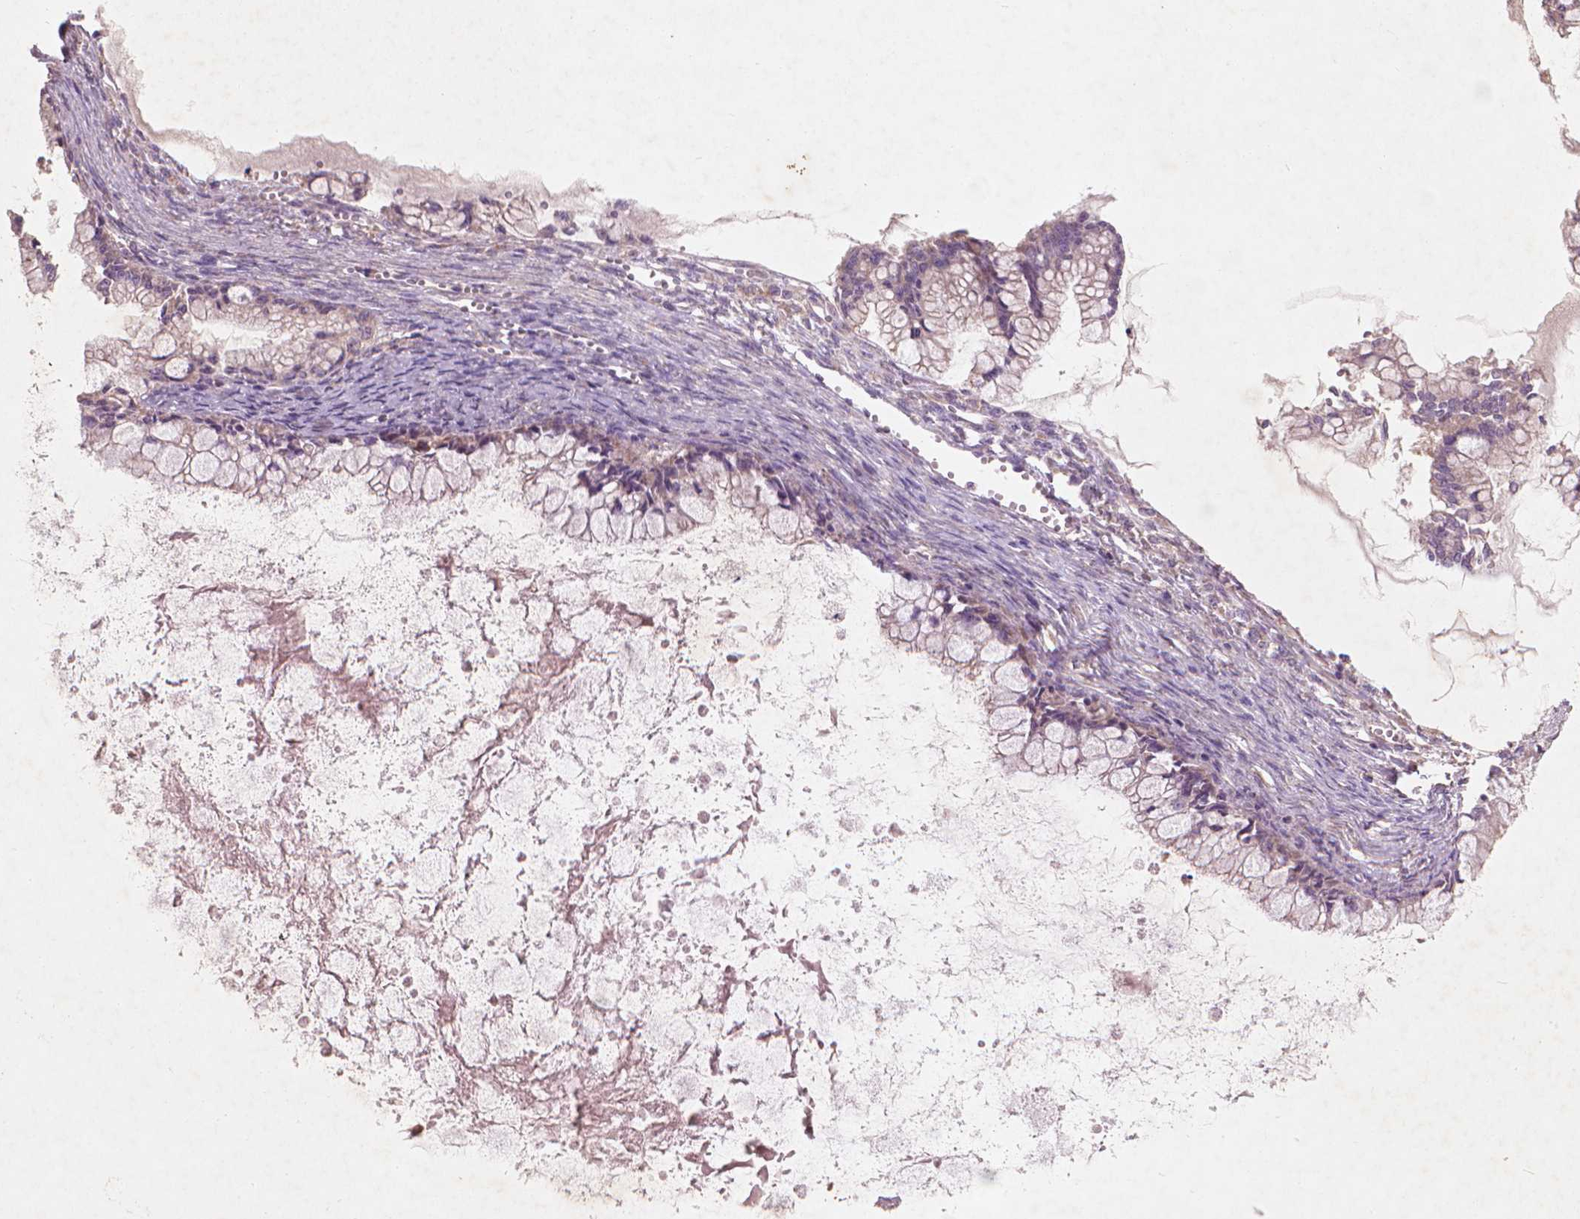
{"staining": {"intensity": "weak", "quantity": "<25%", "location": "cytoplasmic/membranous"}, "tissue": "ovarian cancer", "cell_type": "Tumor cells", "image_type": "cancer", "snomed": [{"axis": "morphology", "description": "Cystadenocarcinoma, mucinous, NOS"}, {"axis": "topography", "description": "Ovary"}], "caption": "Tumor cells are negative for brown protein staining in mucinous cystadenocarcinoma (ovarian).", "gene": "NLRX1", "patient": {"sex": "female", "age": 67}}